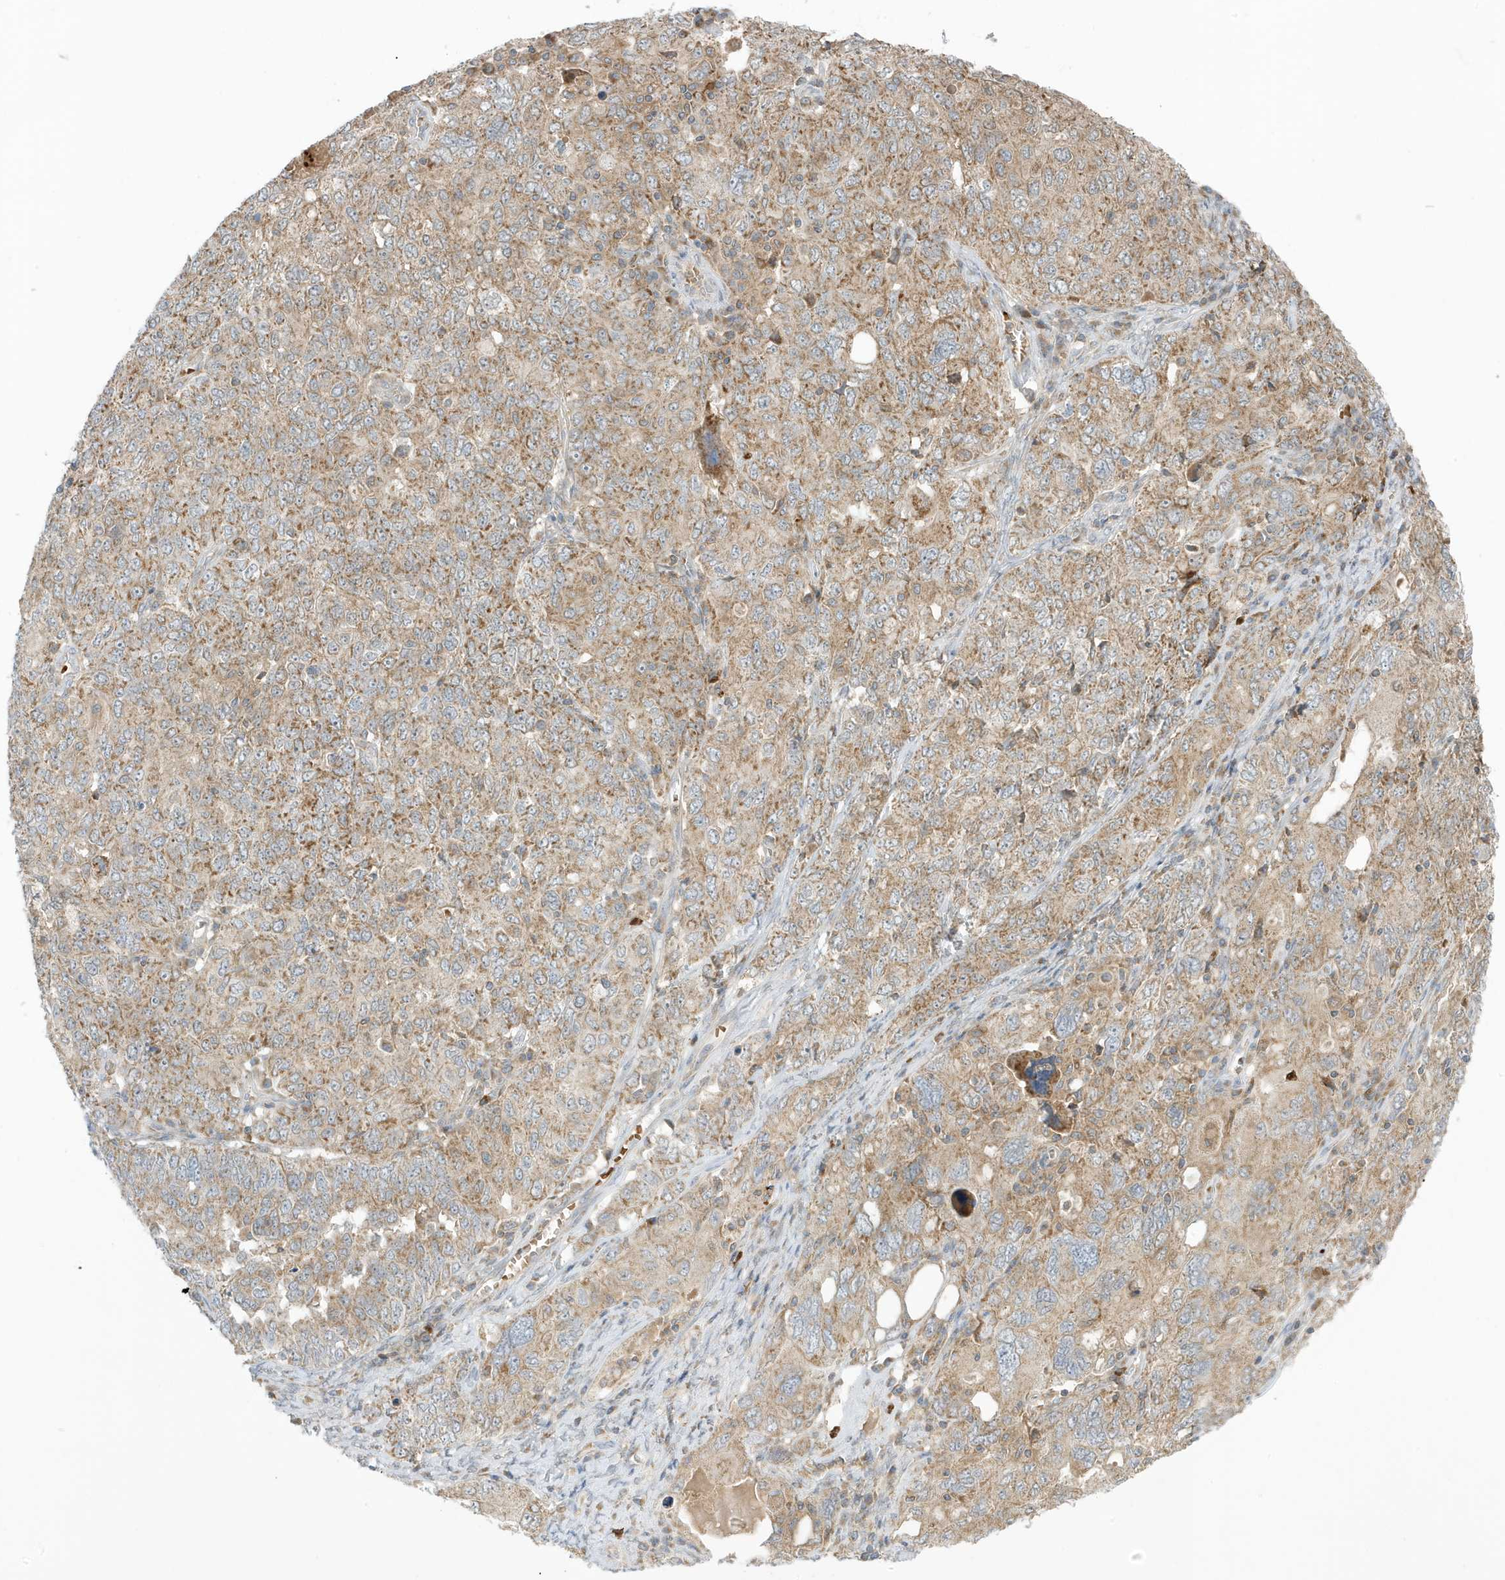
{"staining": {"intensity": "moderate", "quantity": "25%-75%", "location": "cytoplasmic/membranous"}, "tissue": "ovarian cancer", "cell_type": "Tumor cells", "image_type": "cancer", "snomed": [{"axis": "morphology", "description": "Carcinoma, endometroid"}, {"axis": "topography", "description": "Ovary"}], "caption": "Endometroid carcinoma (ovarian) stained with immunohistochemistry demonstrates moderate cytoplasmic/membranous positivity in approximately 25%-75% of tumor cells.", "gene": "NPPC", "patient": {"sex": "female", "age": 62}}